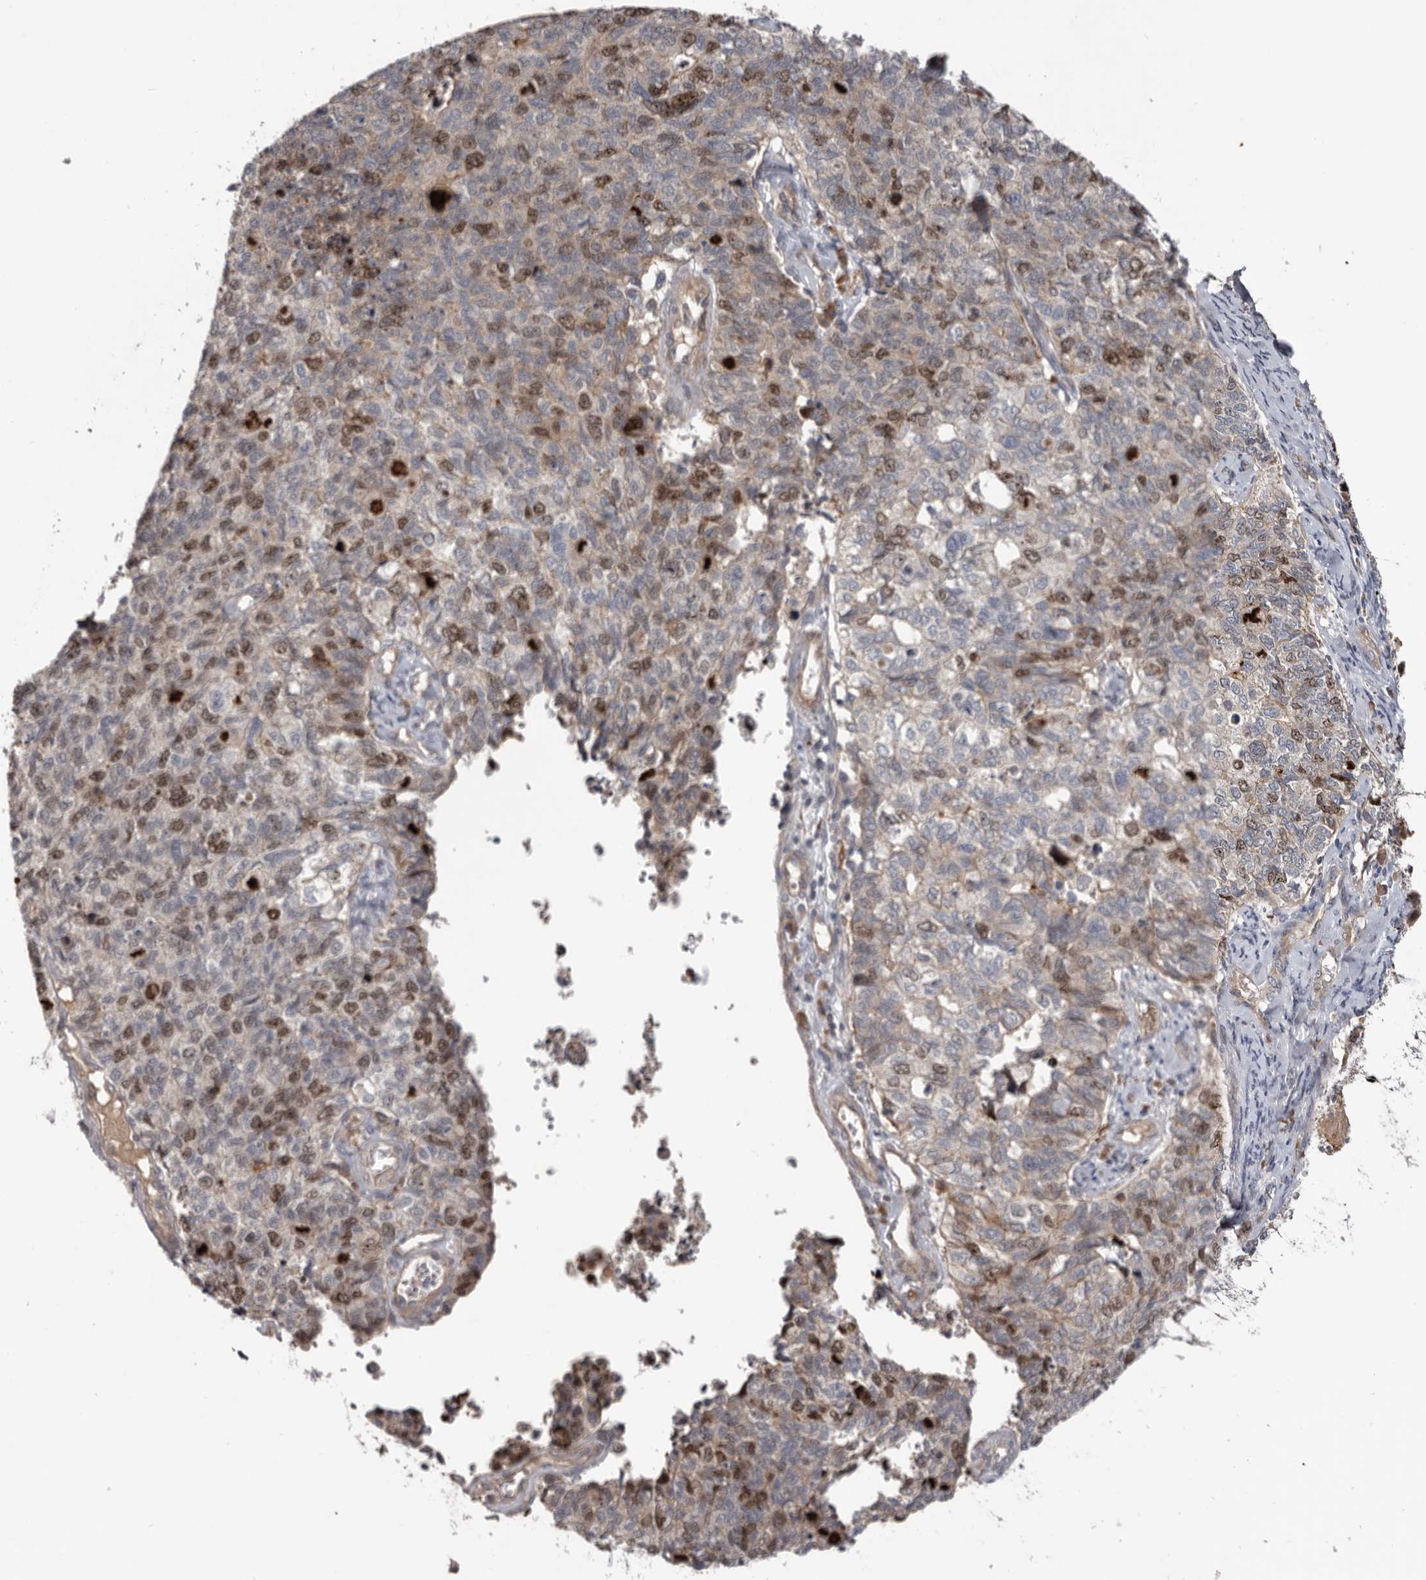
{"staining": {"intensity": "moderate", "quantity": "25%-75%", "location": "nuclear"}, "tissue": "cervical cancer", "cell_type": "Tumor cells", "image_type": "cancer", "snomed": [{"axis": "morphology", "description": "Squamous cell carcinoma, NOS"}, {"axis": "topography", "description": "Cervix"}], "caption": "This photomicrograph exhibits cervical cancer (squamous cell carcinoma) stained with immunohistochemistry to label a protein in brown. The nuclear of tumor cells show moderate positivity for the protein. Nuclei are counter-stained blue.", "gene": "CDCA8", "patient": {"sex": "female", "age": 63}}